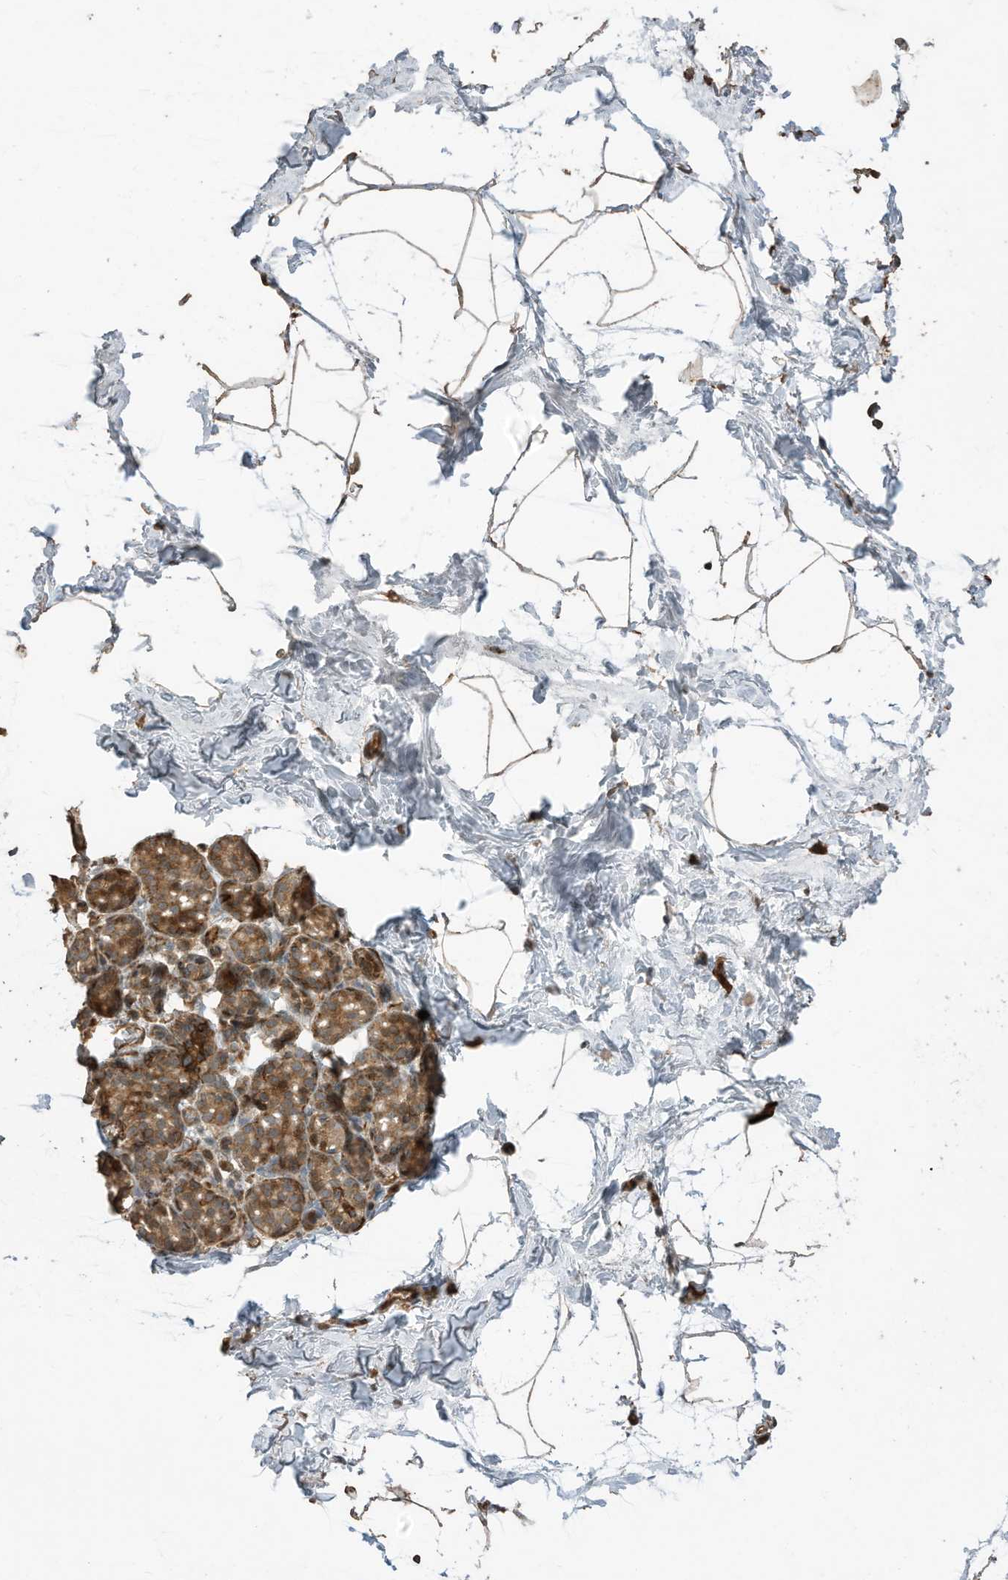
{"staining": {"intensity": "moderate", "quantity": ">75%", "location": "cytoplasmic/membranous"}, "tissue": "breast", "cell_type": "Adipocytes", "image_type": "normal", "snomed": [{"axis": "morphology", "description": "Normal tissue, NOS"}, {"axis": "topography", "description": "Breast"}], "caption": "IHC photomicrograph of normal breast stained for a protein (brown), which reveals medium levels of moderate cytoplasmic/membranous positivity in about >75% of adipocytes.", "gene": "ZNF653", "patient": {"sex": "female", "age": 62}}